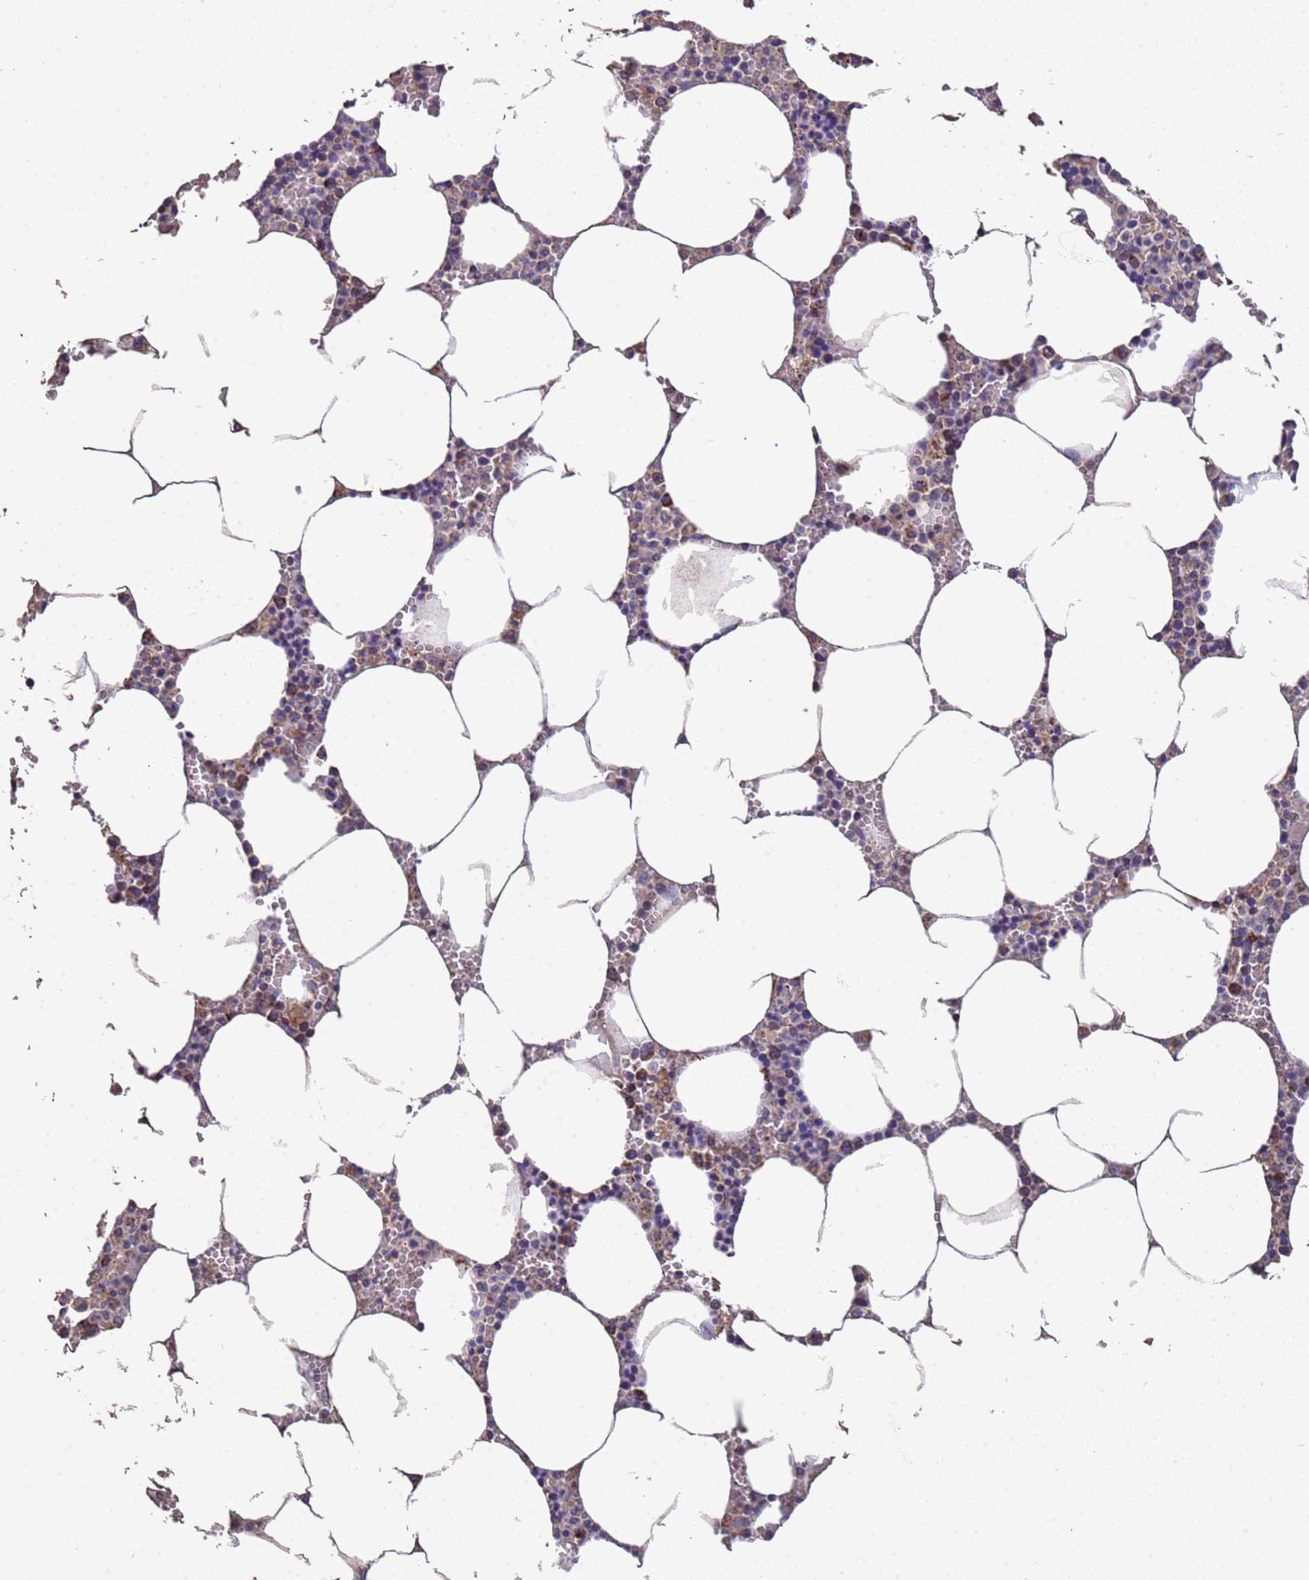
{"staining": {"intensity": "moderate", "quantity": "<25%", "location": "cytoplasmic/membranous"}, "tissue": "bone marrow", "cell_type": "Hematopoietic cells", "image_type": "normal", "snomed": [{"axis": "morphology", "description": "Normal tissue, NOS"}, {"axis": "topography", "description": "Bone marrow"}], "caption": "IHC micrograph of benign bone marrow: human bone marrow stained using IHC displays low levels of moderate protein expression localized specifically in the cytoplasmic/membranous of hematopoietic cells, appearing as a cytoplasmic/membranous brown color.", "gene": "ZNFX1", "patient": {"sex": "male", "age": 70}}